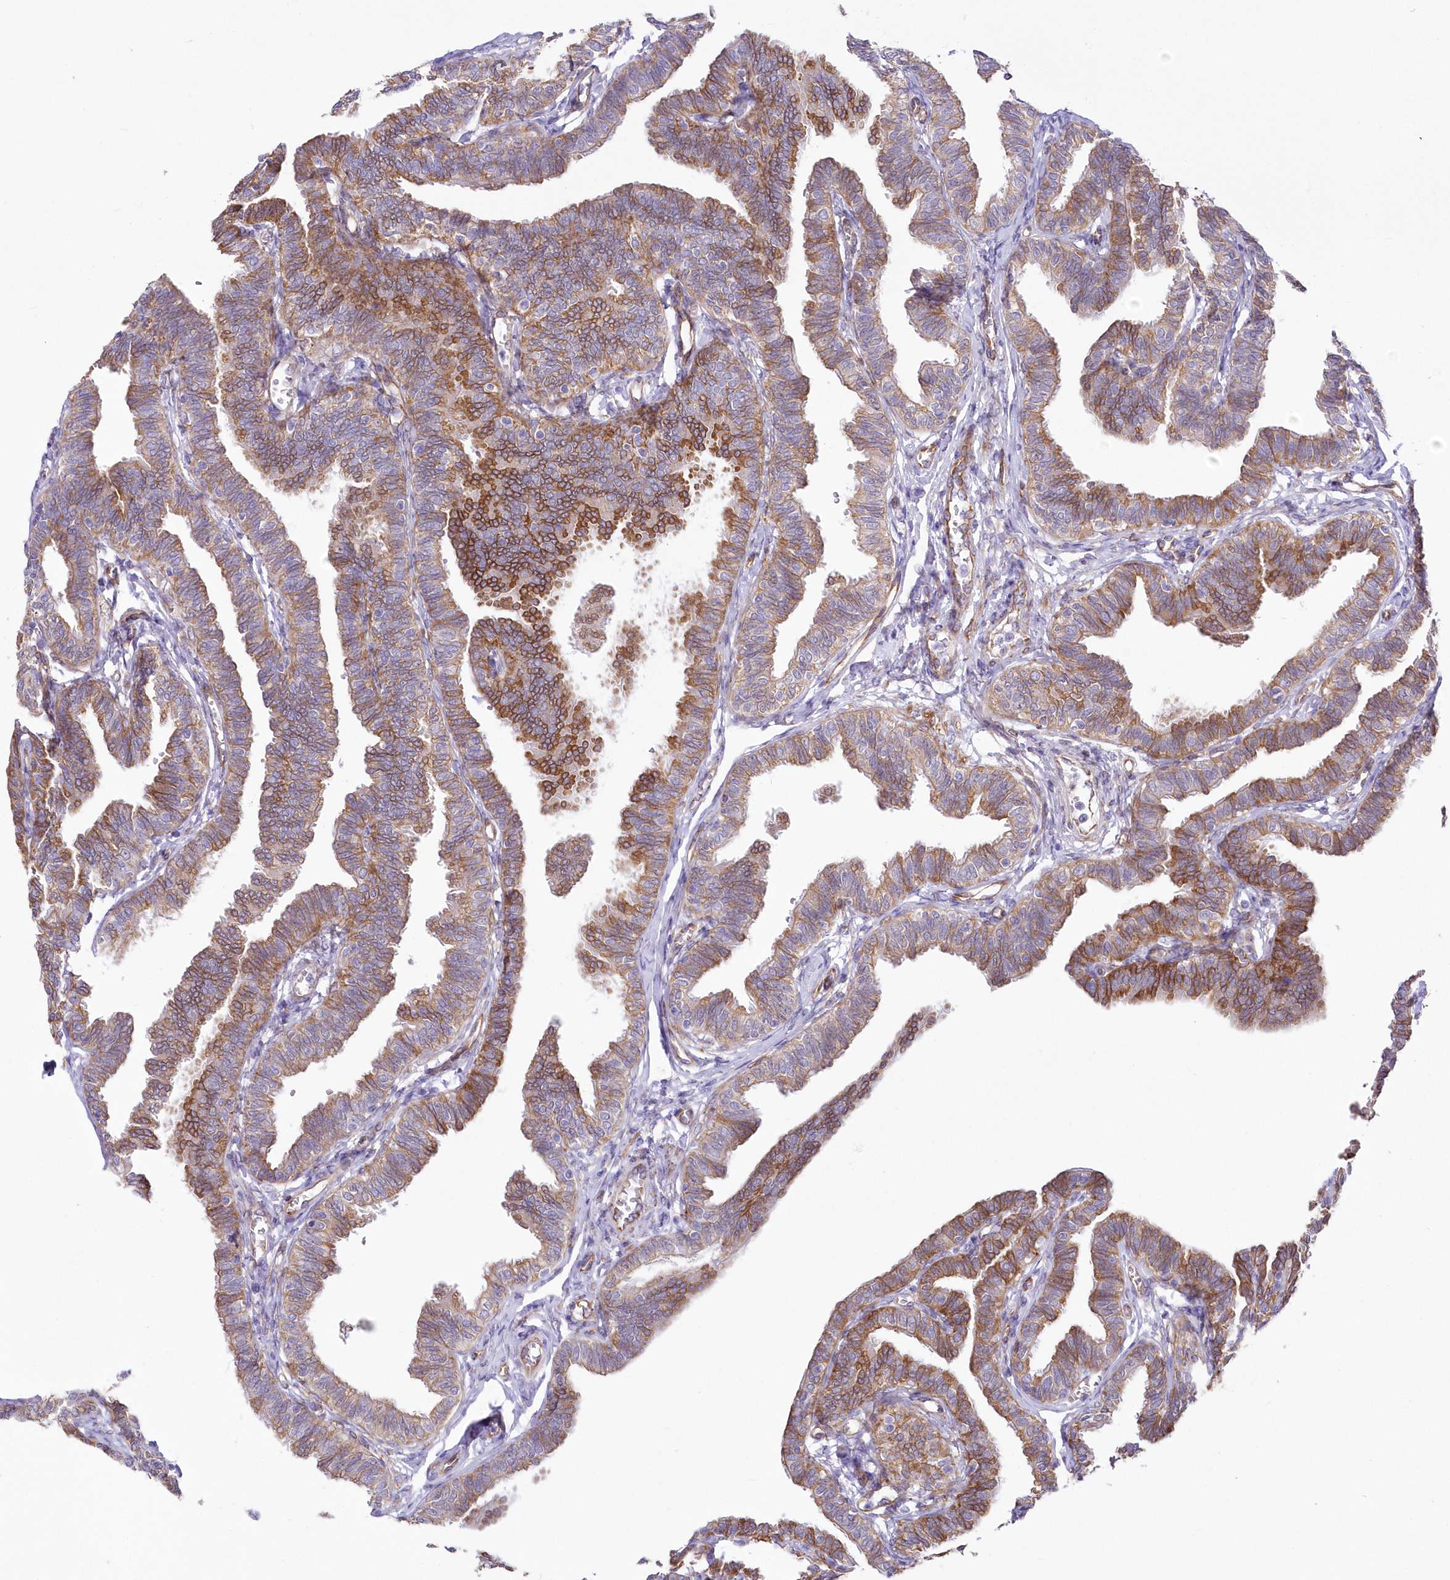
{"staining": {"intensity": "moderate", "quantity": ">75%", "location": "cytoplasmic/membranous"}, "tissue": "fallopian tube", "cell_type": "Glandular cells", "image_type": "normal", "snomed": [{"axis": "morphology", "description": "Normal tissue, NOS"}, {"axis": "topography", "description": "Fallopian tube"}, {"axis": "topography", "description": "Ovary"}], "caption": "Immunohistochemical staining of normal human fallopian tube demonstrates >75% levels of moderate cytoplasmic/membranous protein staining in approximately >75% of glandular cells.", "gene": "YTHDC2", "patient": {"sex": "female", "age": 23}}